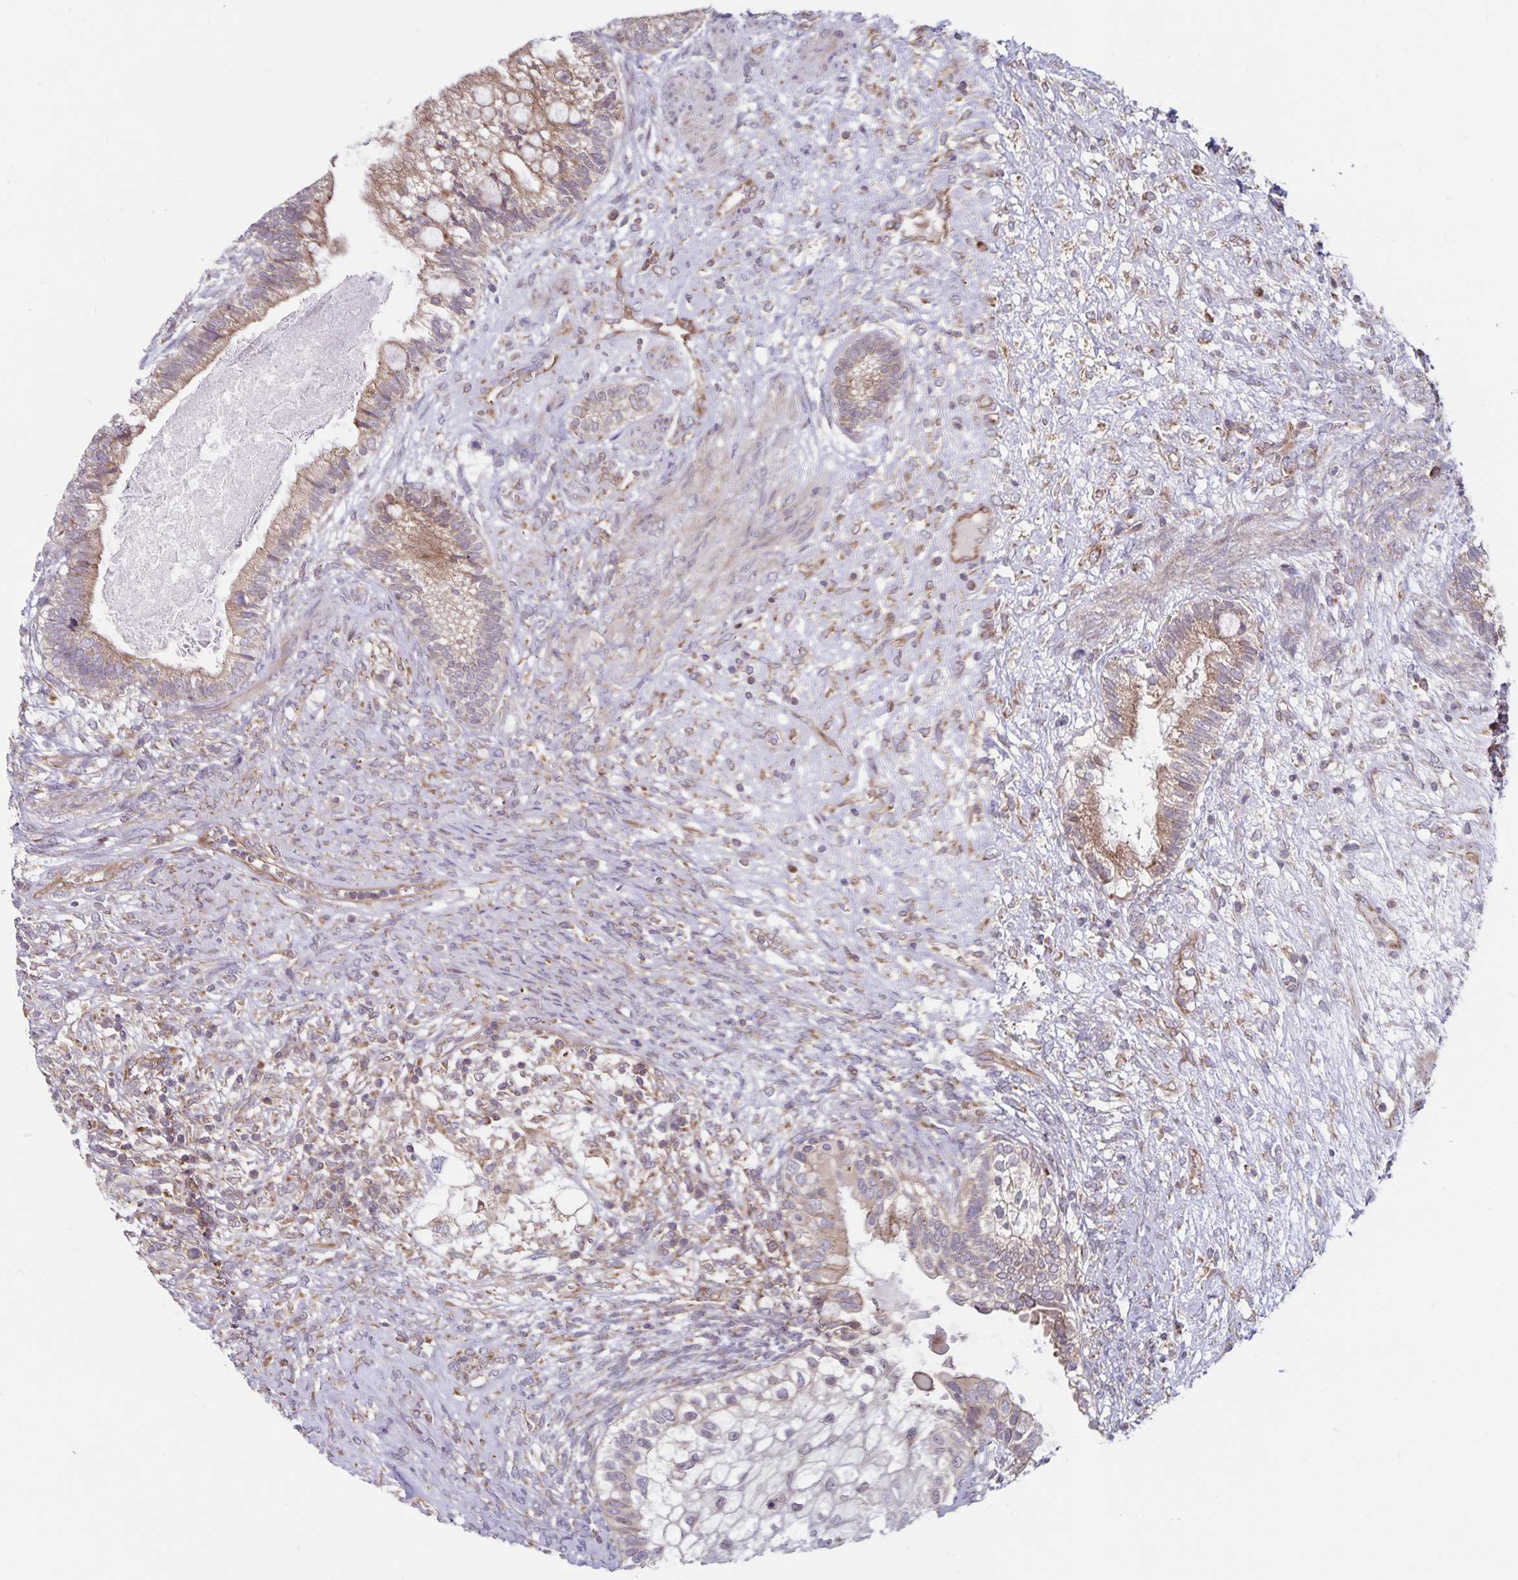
{"staining": {"intensity": "moderate", "quantity": ">75%", "location": "cytoplasmic/membranous"}, "tissue": "testis cancer", "cell_type": "Tumor cells", "image_type": "cancer", "snomed": [{"axis": "morphology", "description": "Seminoma, NOS"}, {"axis": "morphology", "description": "Carcinoma, Embryonal, NOS"}, {"axis": "topography", "description": "Testis"}], "caption": "The image displays staining of testis cancer (seminoma), revealing moderate cytoplasmic/membranous protein expression (brown color) within tumor cells.", "gene": "SEC62", "patient": {"sex": "male", "age": 41}}